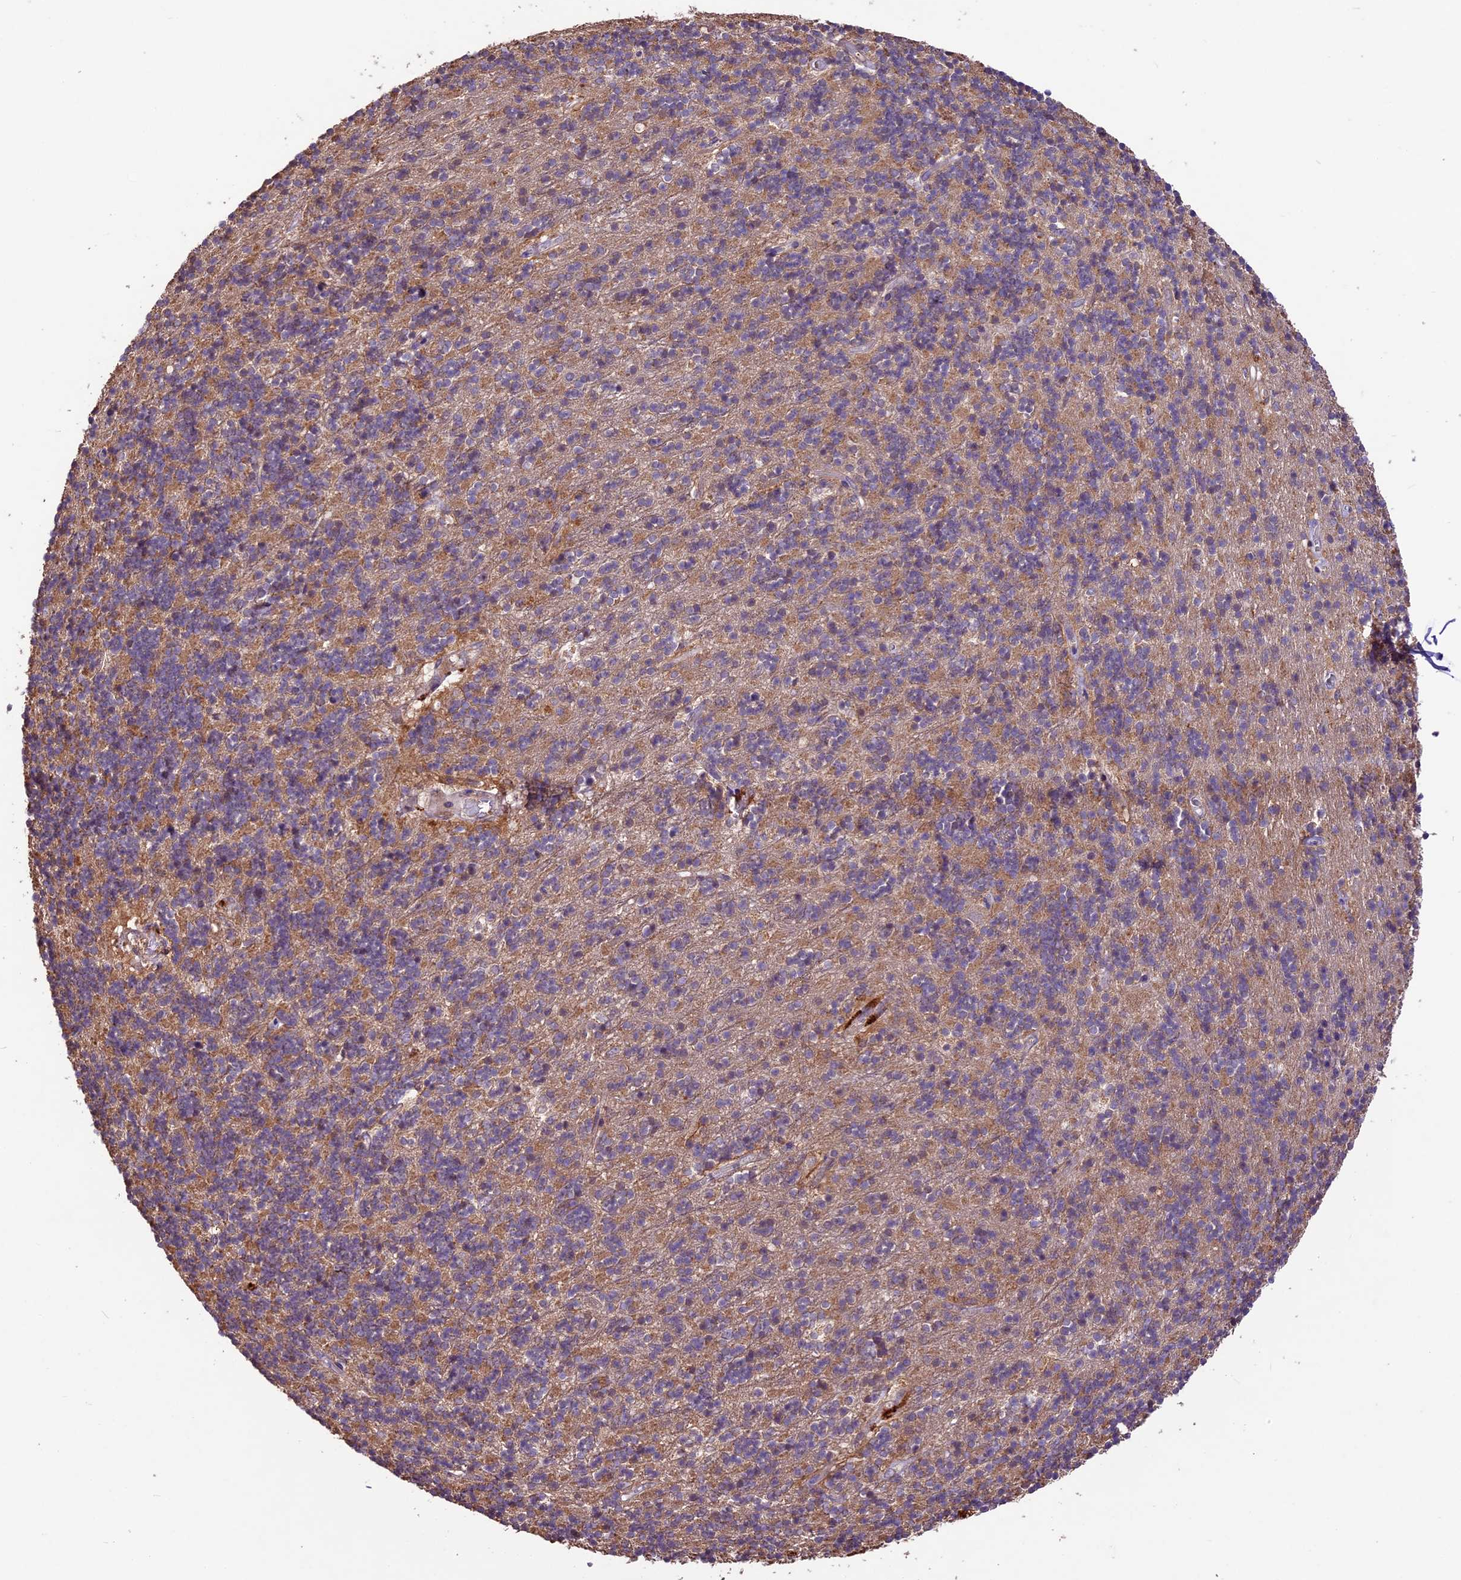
{"staining": {"intensity": "moderate", "quantity": "25%-75%", "location": "cytoplasmic/membranous"}, "tissue": "cerebellum", "cell_type": "Cells in granular layer", "image_type": "normal", "snomed": [{"axis": "morphology", "description": "Normal tissue, NOS"}, {"axis": "topography", "description": "Cerebellum"}], "caption": "Immunohistochemical staining of normal cerebellum displays moderate cytoplasmic/membranous protein positivity in about 25%-75% of cells in granular layer. Immunohistochemistry stains the protein of interest in brown and the nuclei are stained blue.", "gene": "CRLF1", "patient": {"sex": "male", "age": 54}}